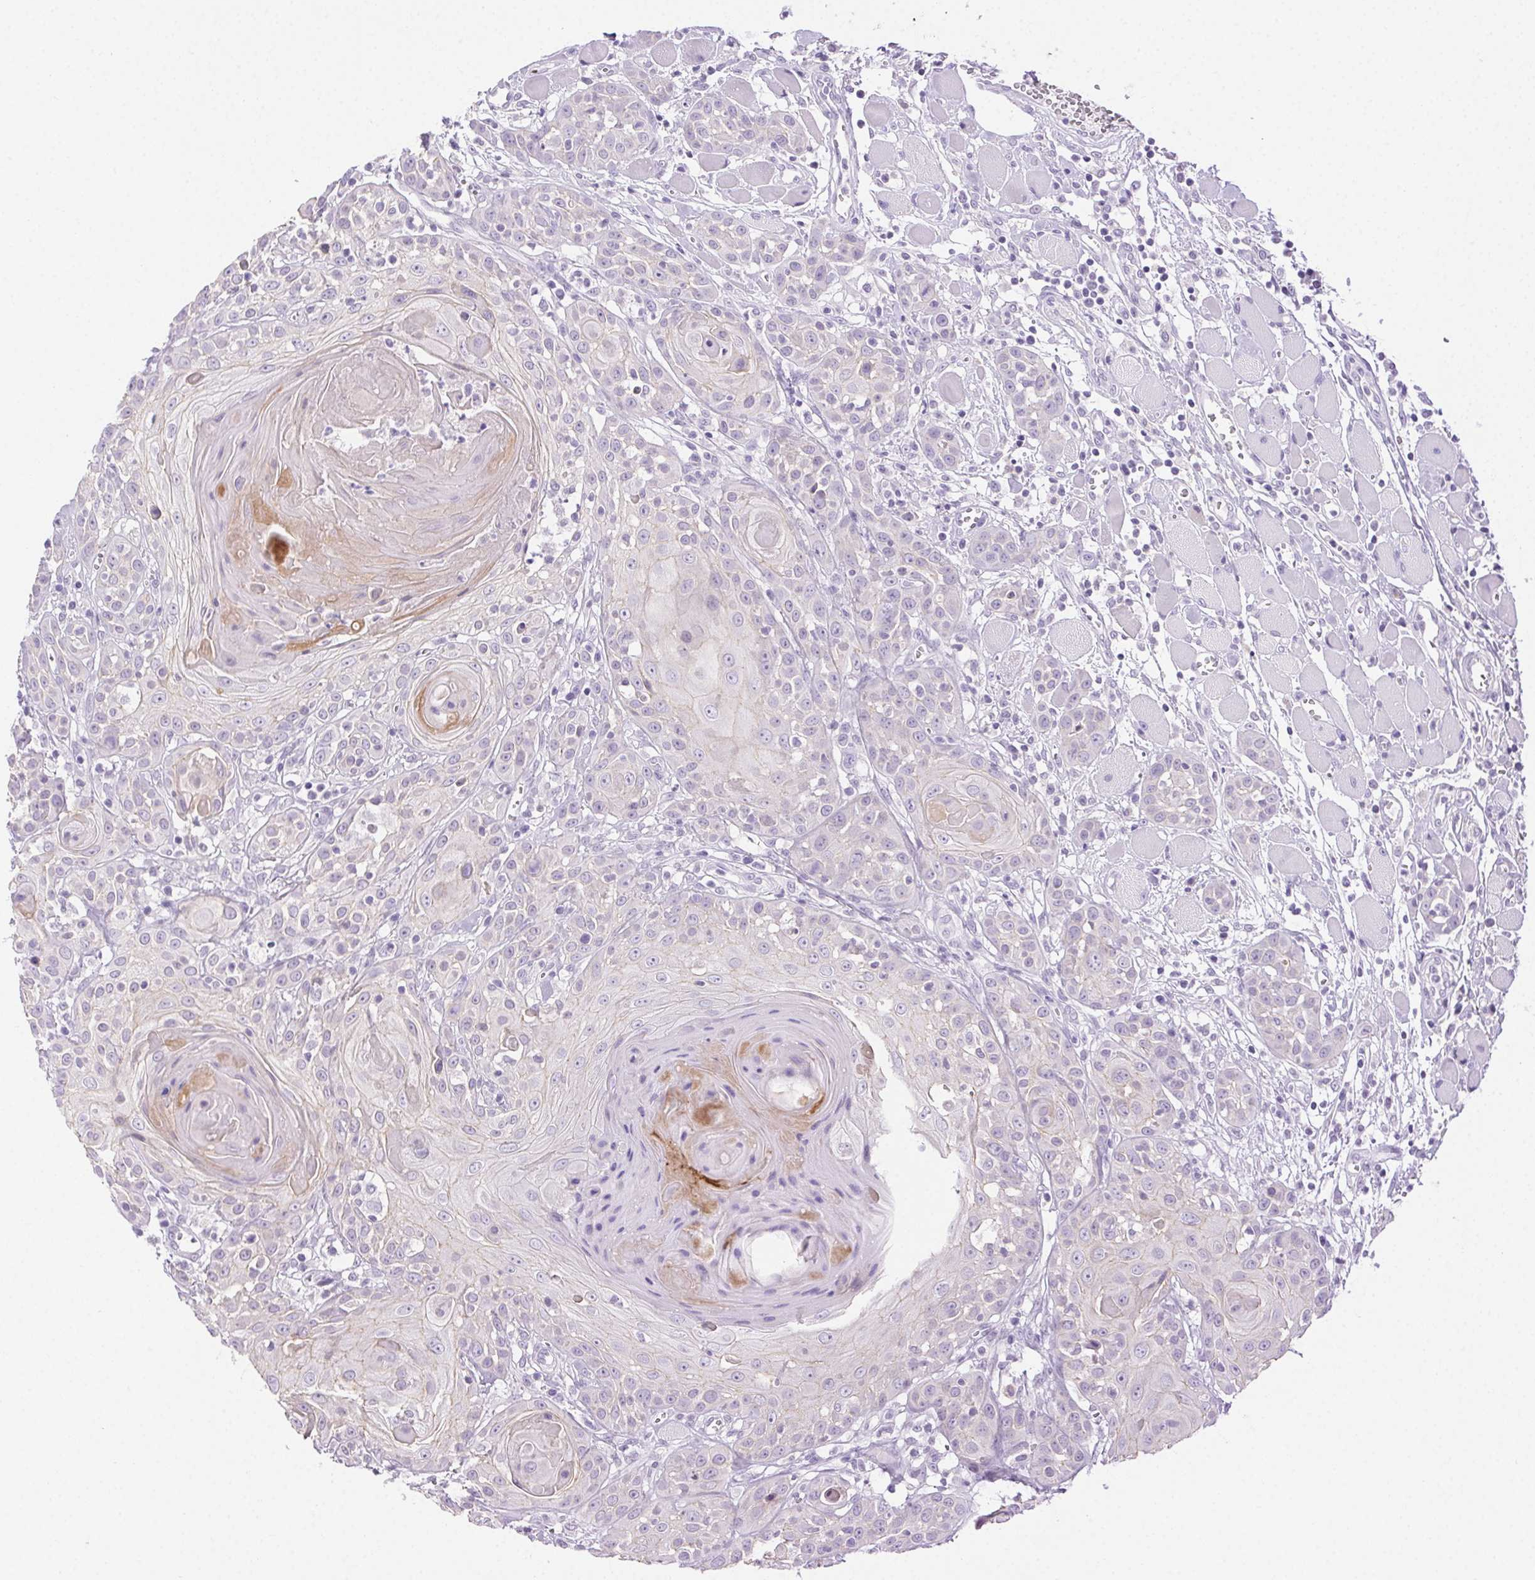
{"staining": {"intensity": "negative", "quantity": "none", "location": "none"}, "tissue": "head and neck cancer", "cell_type": "Tumor cells", "image_type": "cancer", "snomed": [{"axis": "morphology", "description": "Squamous cell carcinoma, NOS"}, {"axis": "topography", "description": "Head-Neck"}], "caption": "This image is of head and neck squamous cell carcinoma stained with IHC to label a protein in brown with the nuclei are counter-stained blue. There is no positivity in tumor cells.", "gene": "CLDN10", "patient": {"sex": "female", "age": 80}}